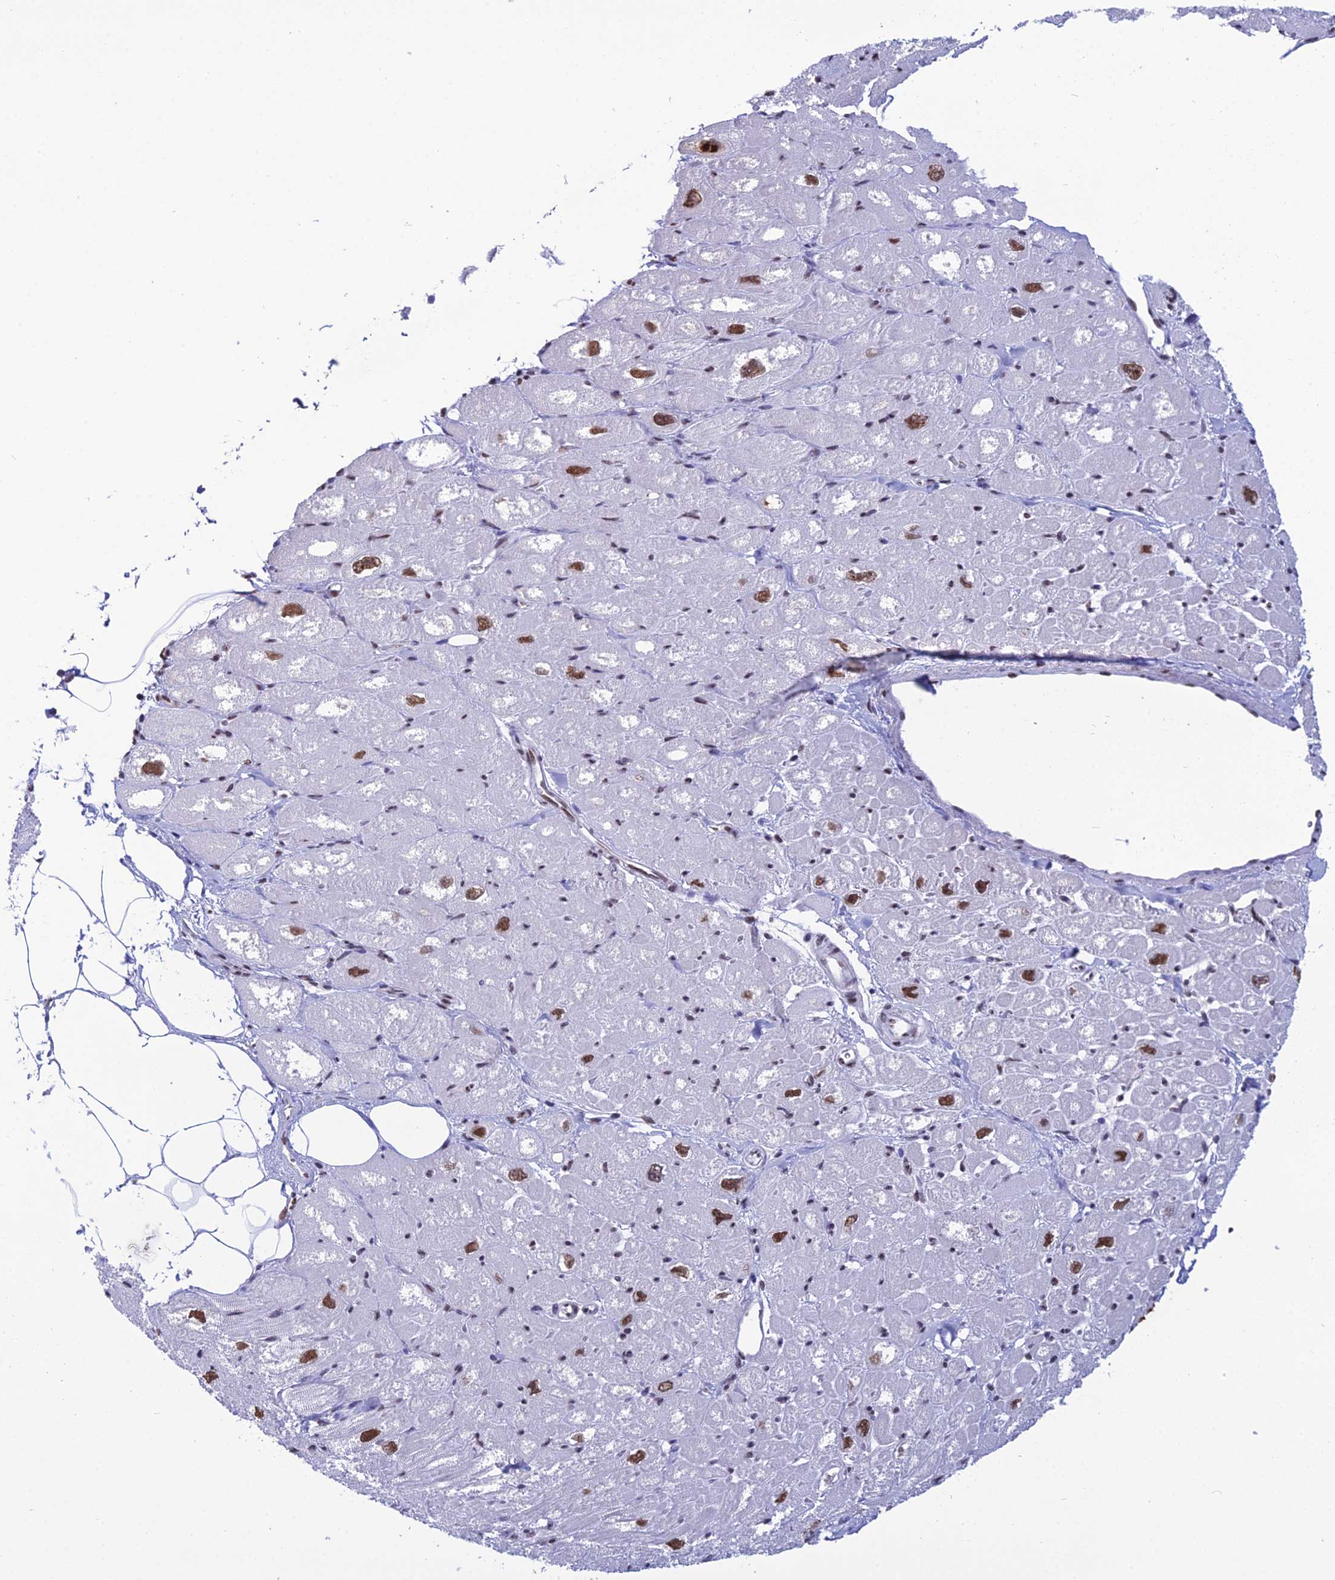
{"staining": {"intensity": "strong", "quantity": "<25%", "location": "nuclear"}, "tissue": "heart muscle", "cell_type": "Cardiomyocytes", "image_type": "normal", "snomed": [{"axis": "morphology", "description": "Normal tissue, NOS"}, {"axis": "topography", "description": "Heart"}], "caption": "Protein analysis of benign heart muscle demonstrates strong nuclear positivity in approximately <25% of cardiomyocytes.", "gene": "PRAMEF12", "patient": {"sex": "male", "age": 50}}